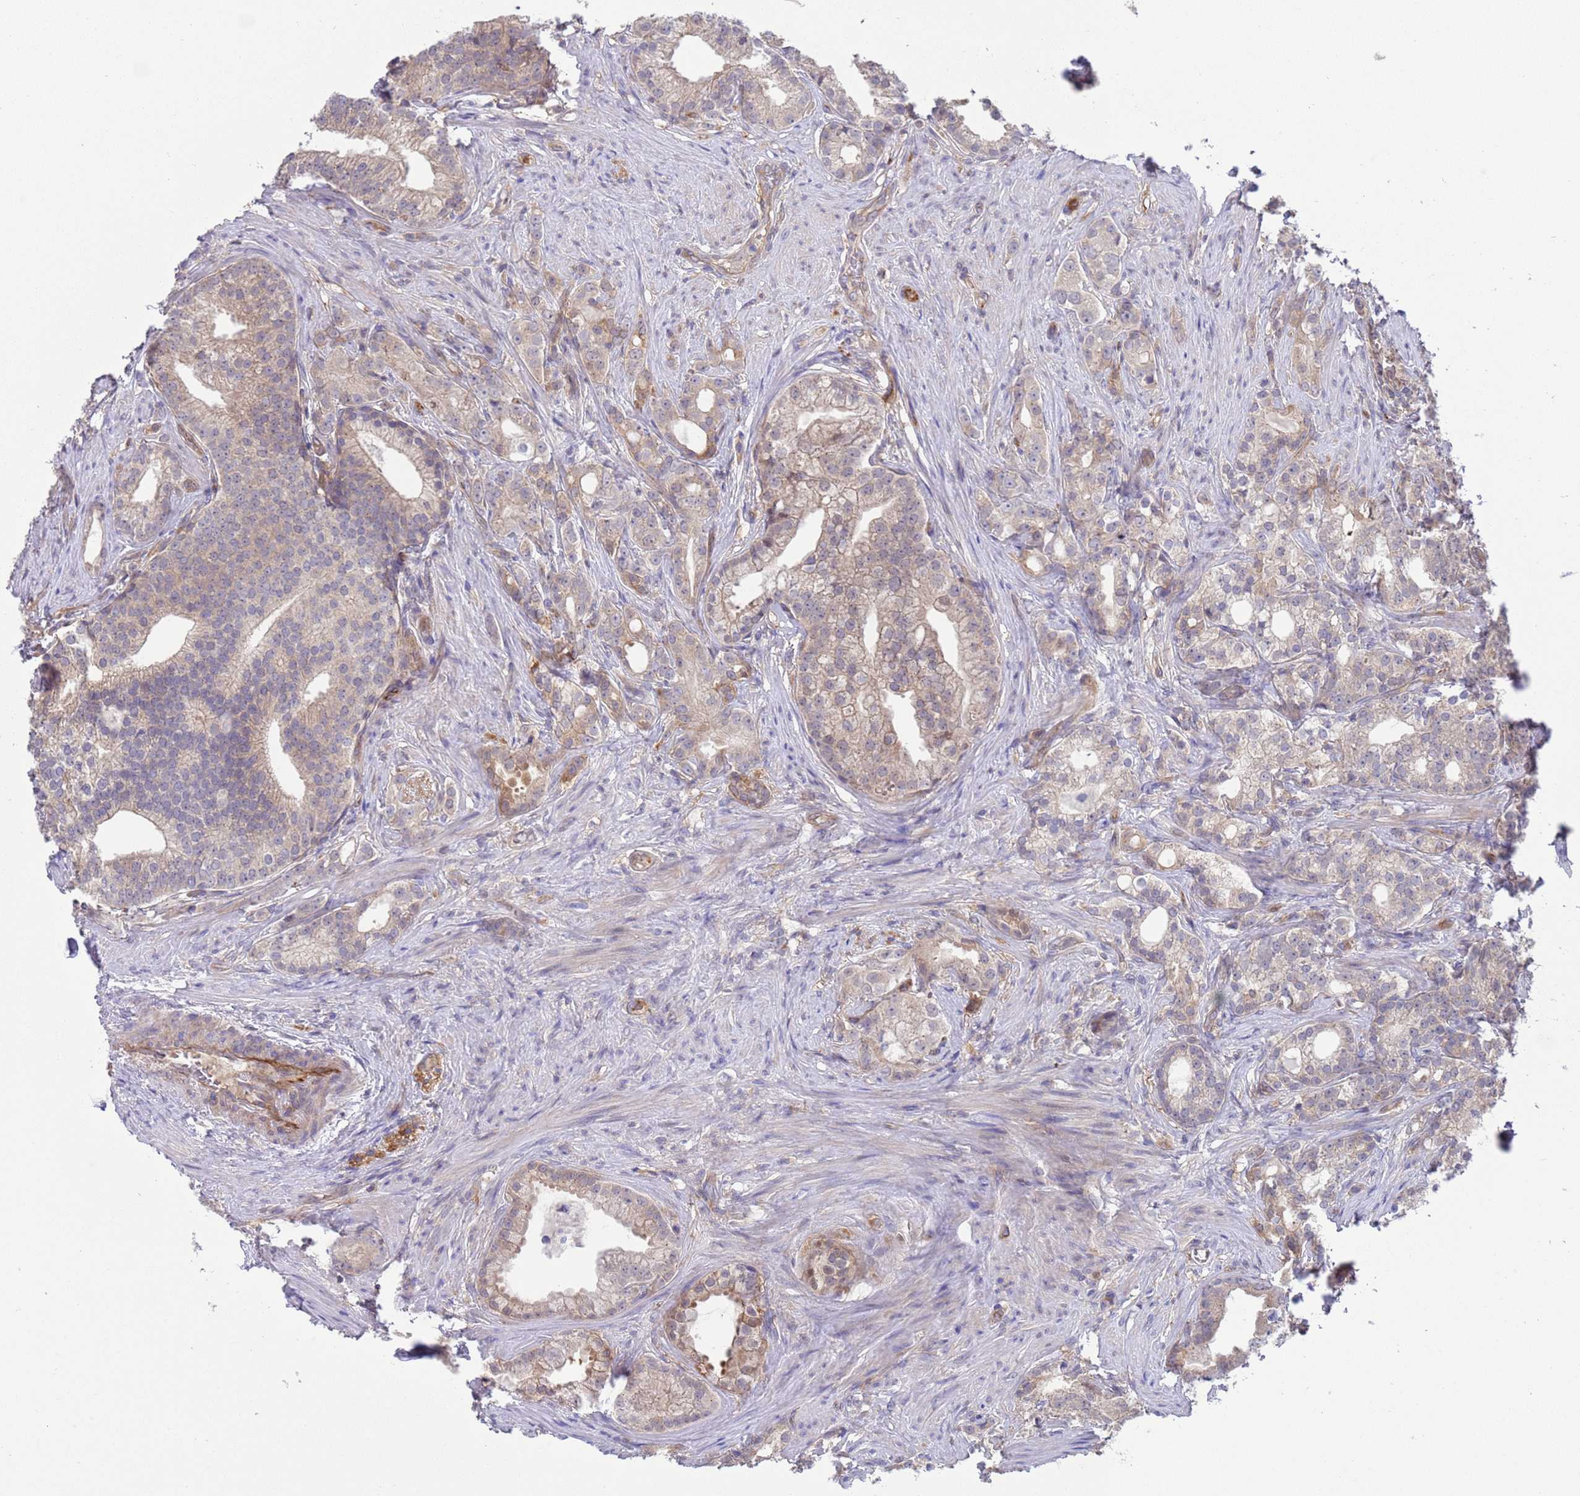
{"staining": {"intensity": "weak", "quantity": "<25%", "location": "cytoplasmic/membranous"}, "tissue": "prostate cancer", "cell_type": "Tumor cells", "image_type": "cancer", "snomed": [{"axis": "morphology", "description": "Adenocarcinoma, Low grade"}, {"axis": "topography", "description": "Prostate"}], "caption": "IHC histopathology image of low-grade adenocarcinoma (prostate) stained for a protein (brown), which shows no expression in tumor cells. (IHC, brightfield microscopy, high magnification).", "gene": "GJA10", "patient": {"sex": "male", "age": 71}}